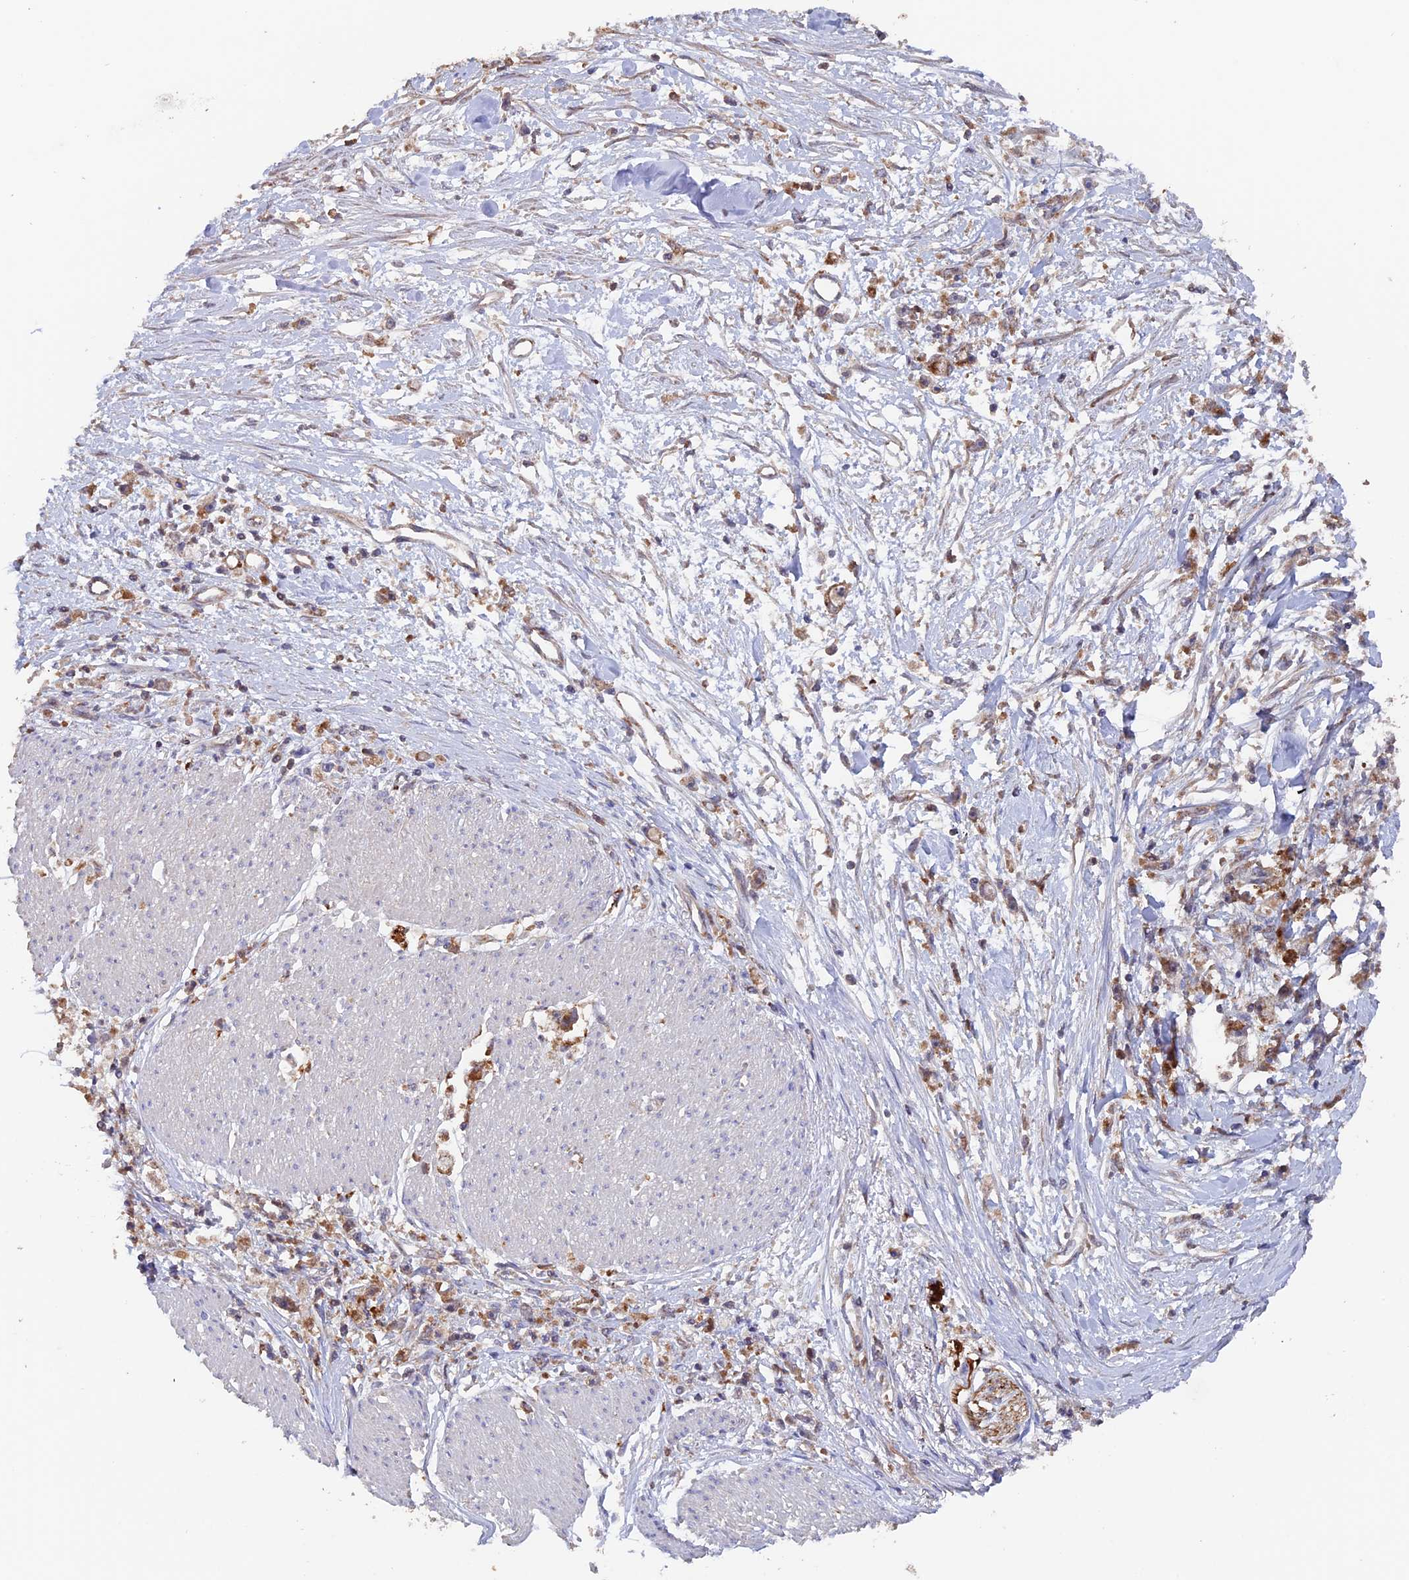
{"staining": {"intensity": "moderate", "quantity": ">75%", "location": "cytoplasmic/membranous"}, "tissue": "stomach cancer", "cell_type": "Tumor cells", "image_type": "cancer", "snomed": [{"axis": "morphology", "description": "Adenocarcinoma, NOS"}, {"axis": "topography", "description": "Stomach"}], "caption": "This image displays immunohistochemistry (IHC) staining of stomach cancer, with medium moderate cytoplasmic/membranous staining in about >75% of tumor cells.", "gene": "DTYMK", "patient": {"sex": "female", "age": 59}}